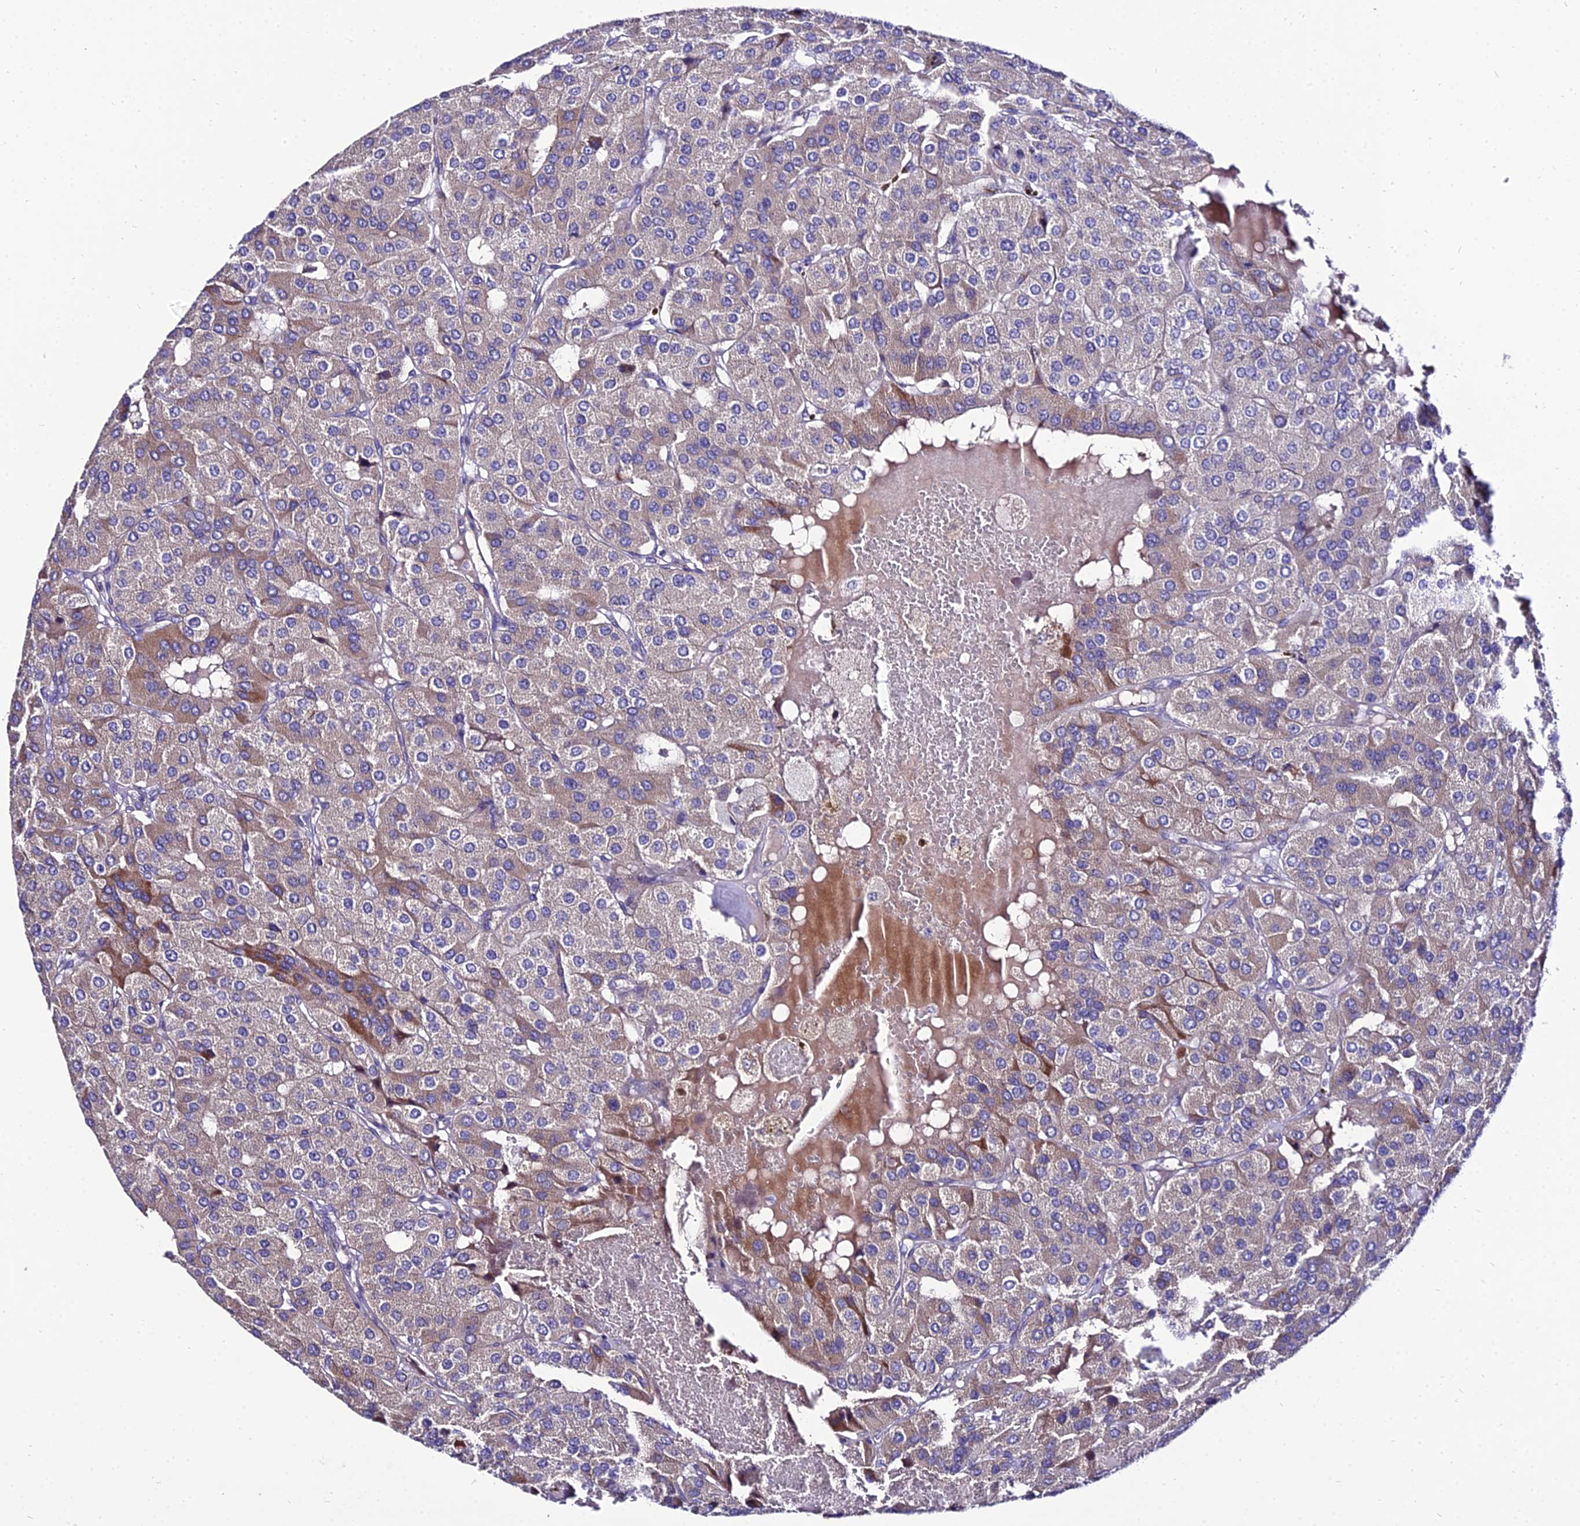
{"staining": {"intensity": "weak", "quantity": "<25%", "location": "cytoplasmic/membranous"}, "tissue": "parathyroid gland", "cell_type": "Glandular cells", "image_type": "normal", "snomed": [{"axis": "morphology", "description": "Normal tissue, NOS"}, {"axis": "morphology", "description": "Adenoma, NOS"}, {"axis": "topography", "description": "Parathyroid gland"}], "caption": "Parathyroid gland stained for a protein using immunohistochemistry exhibits no positivity glandular cells.", "gene": "SHQ1", "patient": {"sex": "female", "age": 86}}